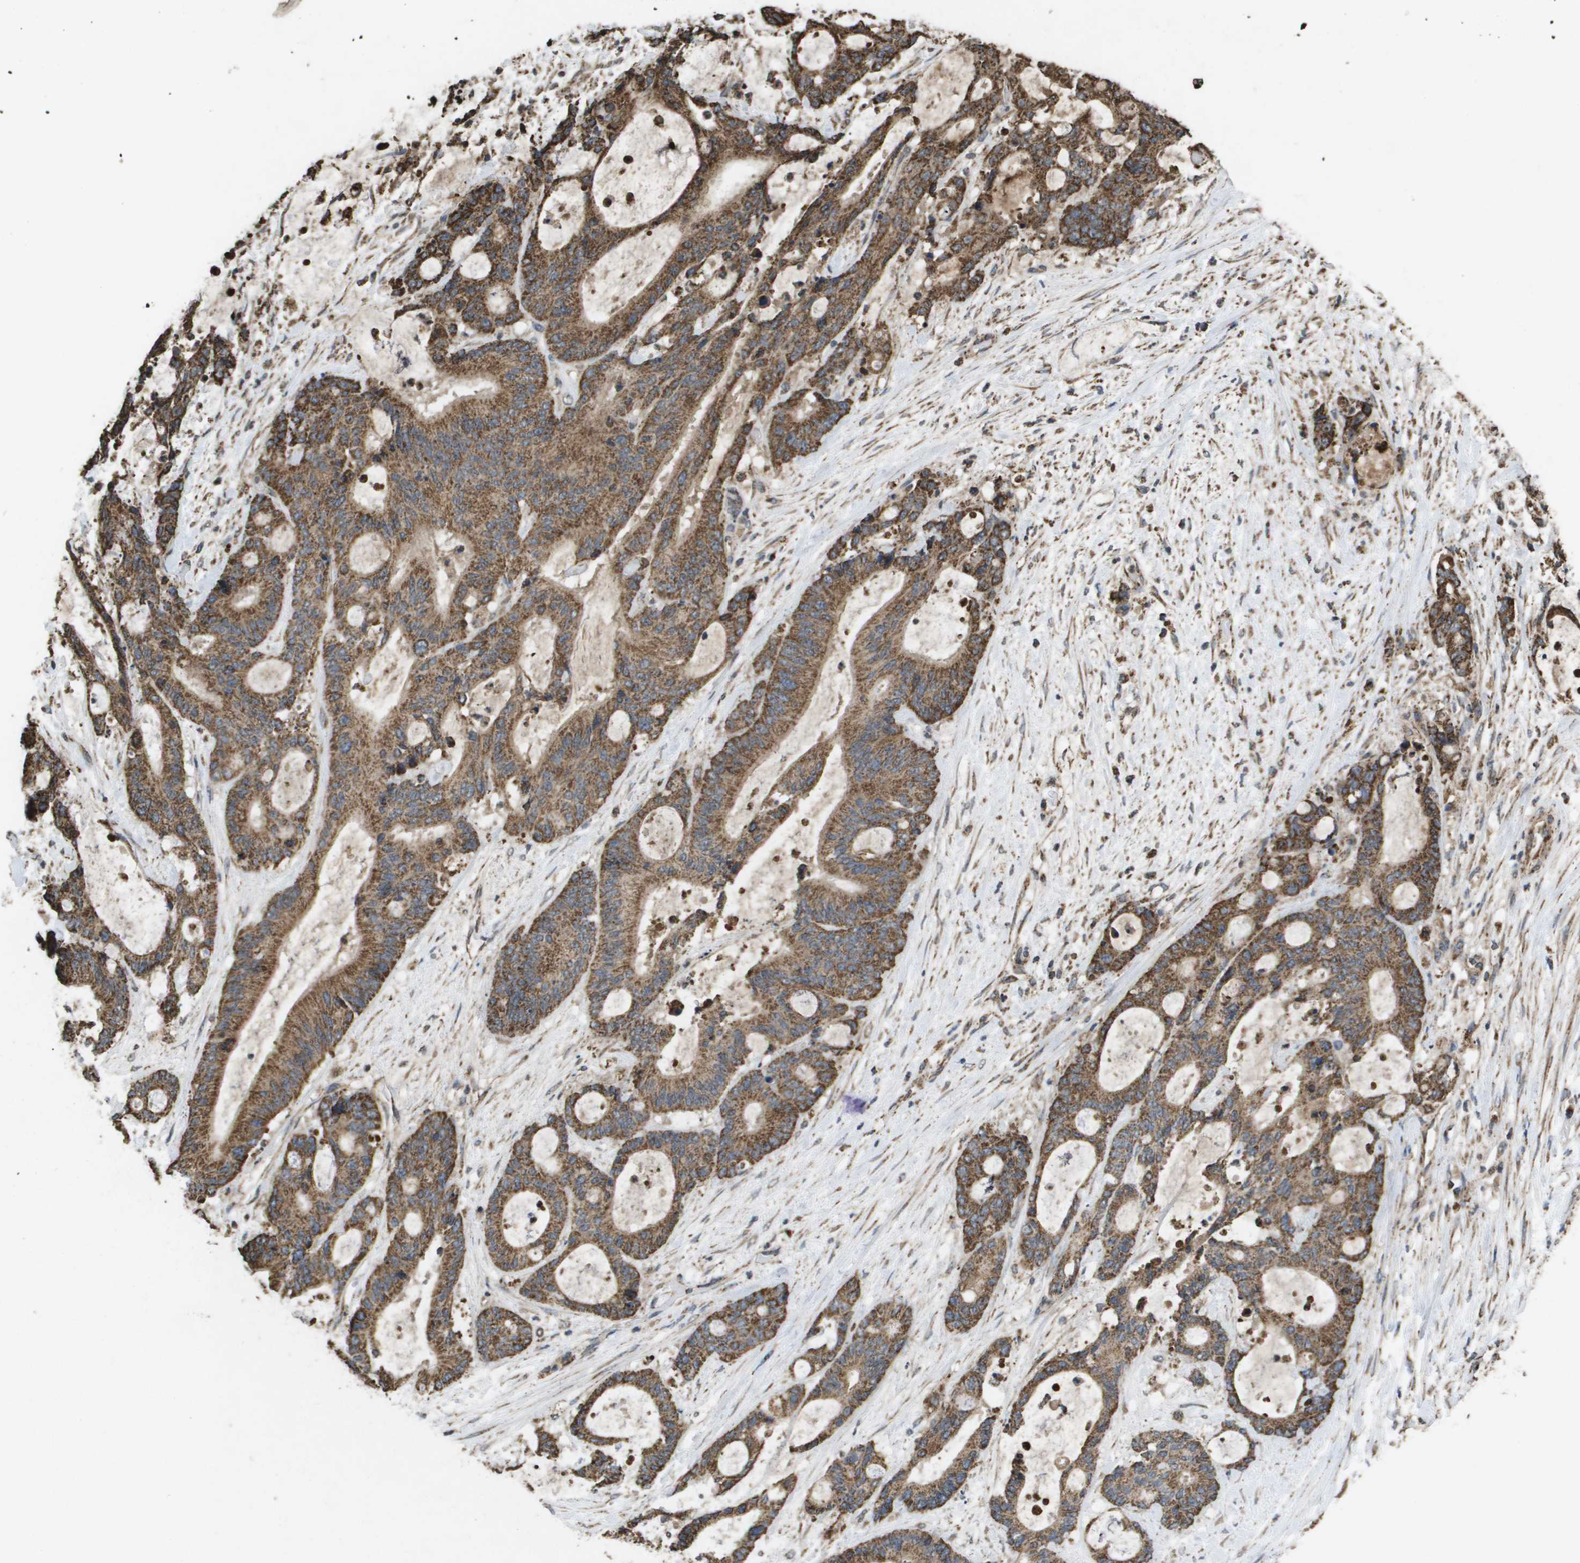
{"staining": {"intensity": "moderate", "quantity": ">75%", "location": "cytoplasmic/membranous"}, "tissue": "liver cancer", "cell_type": "Tumor cells", "image_type": "cancer", "snomed": [{"axis": "morphology", "description": "Cholangiocarcinoma"}, {"axis": "topography", "description": "Liver"}], "caption": "Approximately >75% of tumor cells in liver cancer (cholangiocarcinoma) display moderate cytoplasmic/membranous protein staining as visualized by brown immunohistochemical staining.", "gene": "HSPE1", "patient": {"sex": "female", "age": 73}}